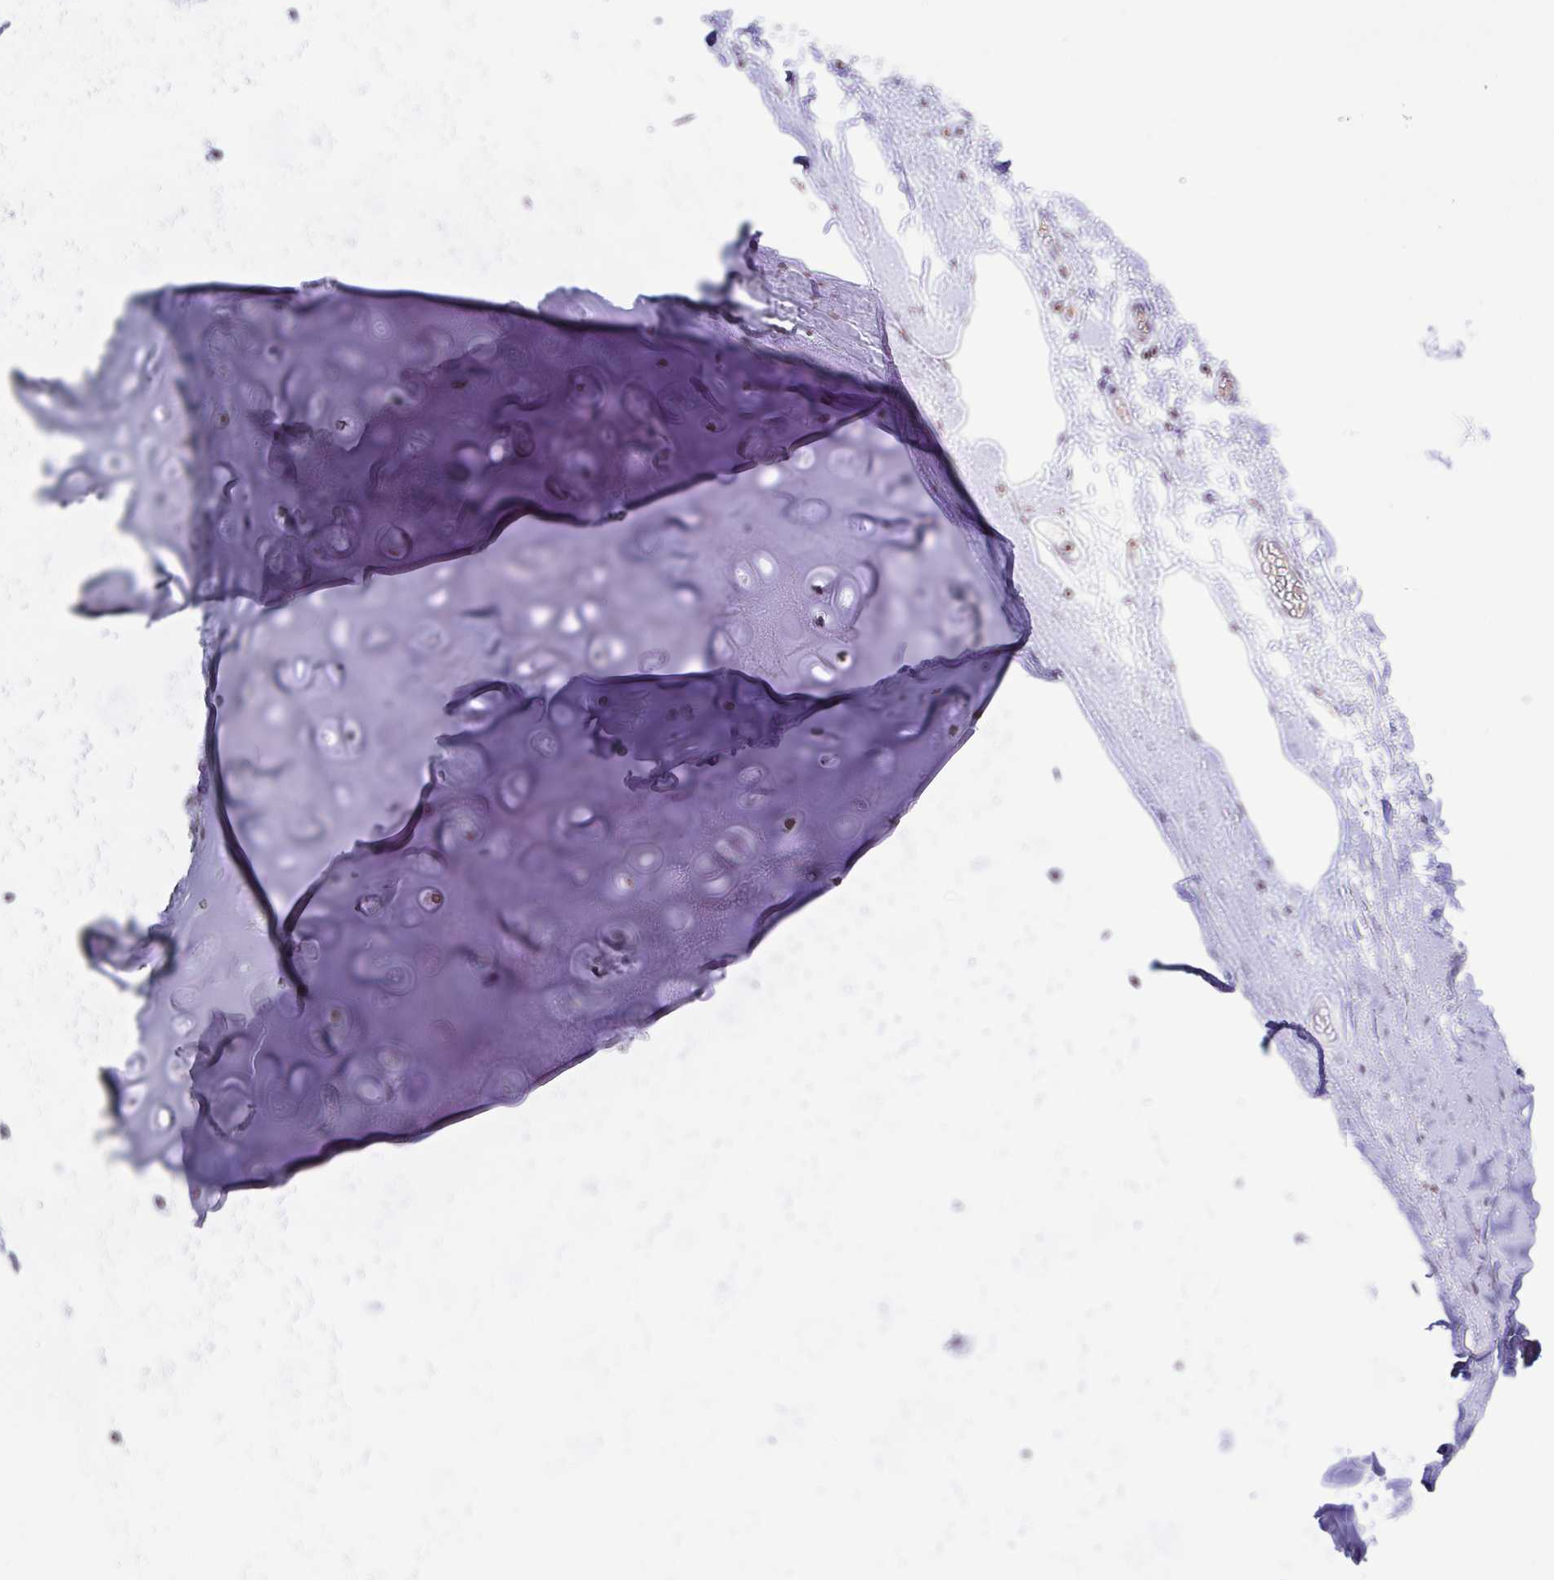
{"staining": {"intensity": "negative", "quantity": "none", "location": "none"}, "tissue": "soft tissue", "cell_type": "Chondrocytes", "image_type": "normal", "snomed": [{"axis": "morphology", "description": "Normal tissue, NOS"}, {"axis": "topography", "description": "Cartilage tissue"}, {"axis": "topography", "description": "Bronchus"}, {"axis": "topography", "description": "Peripheral nerve tissue"}], "caption": "Histopathology image shows no significant protein positivity in chondrocytes of unremarkable soft tissue.", "gene": "VCX2", "patient": {"sex": "male", "age": 67}}